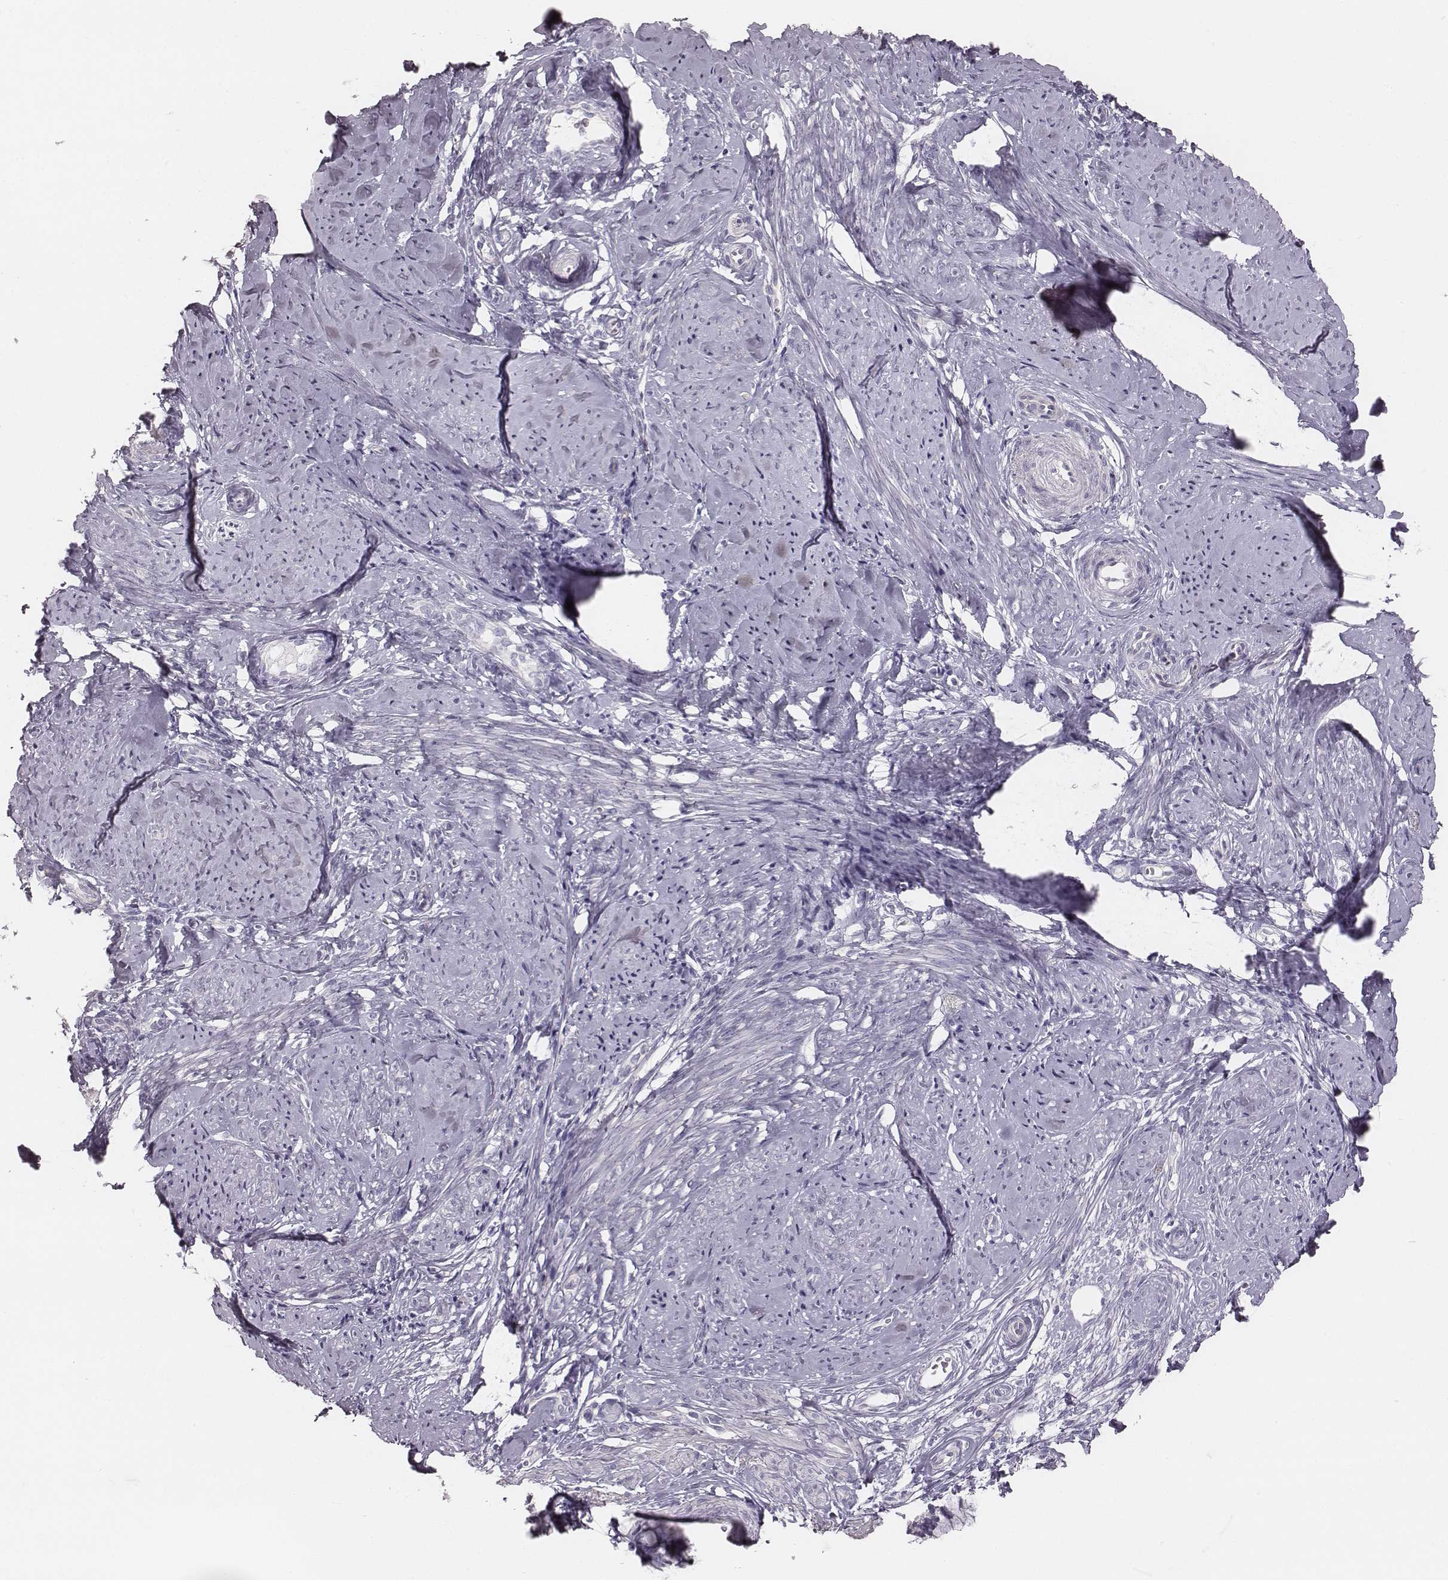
{"staining": {"intensity": "negative", "quantity": "none", "location": "none"}, "tissue": "smooth muscle", "cell_type": "Smooth muscle cells", "image_type": "normal", "snomed": [{"axis": "morphology", "description": "Normal tissue, NOS"}, {"axis": "topography", "description": "Smooth muscle"}], "caption": "This micrograph is of normal smooth muscle stained with IHC to label a protein in brown with the nuclei are counter-stained blue. There is no positivity in smooth muscle cells.", "gene": "PBK", "patient": {"sex": "female", "age": 48}}